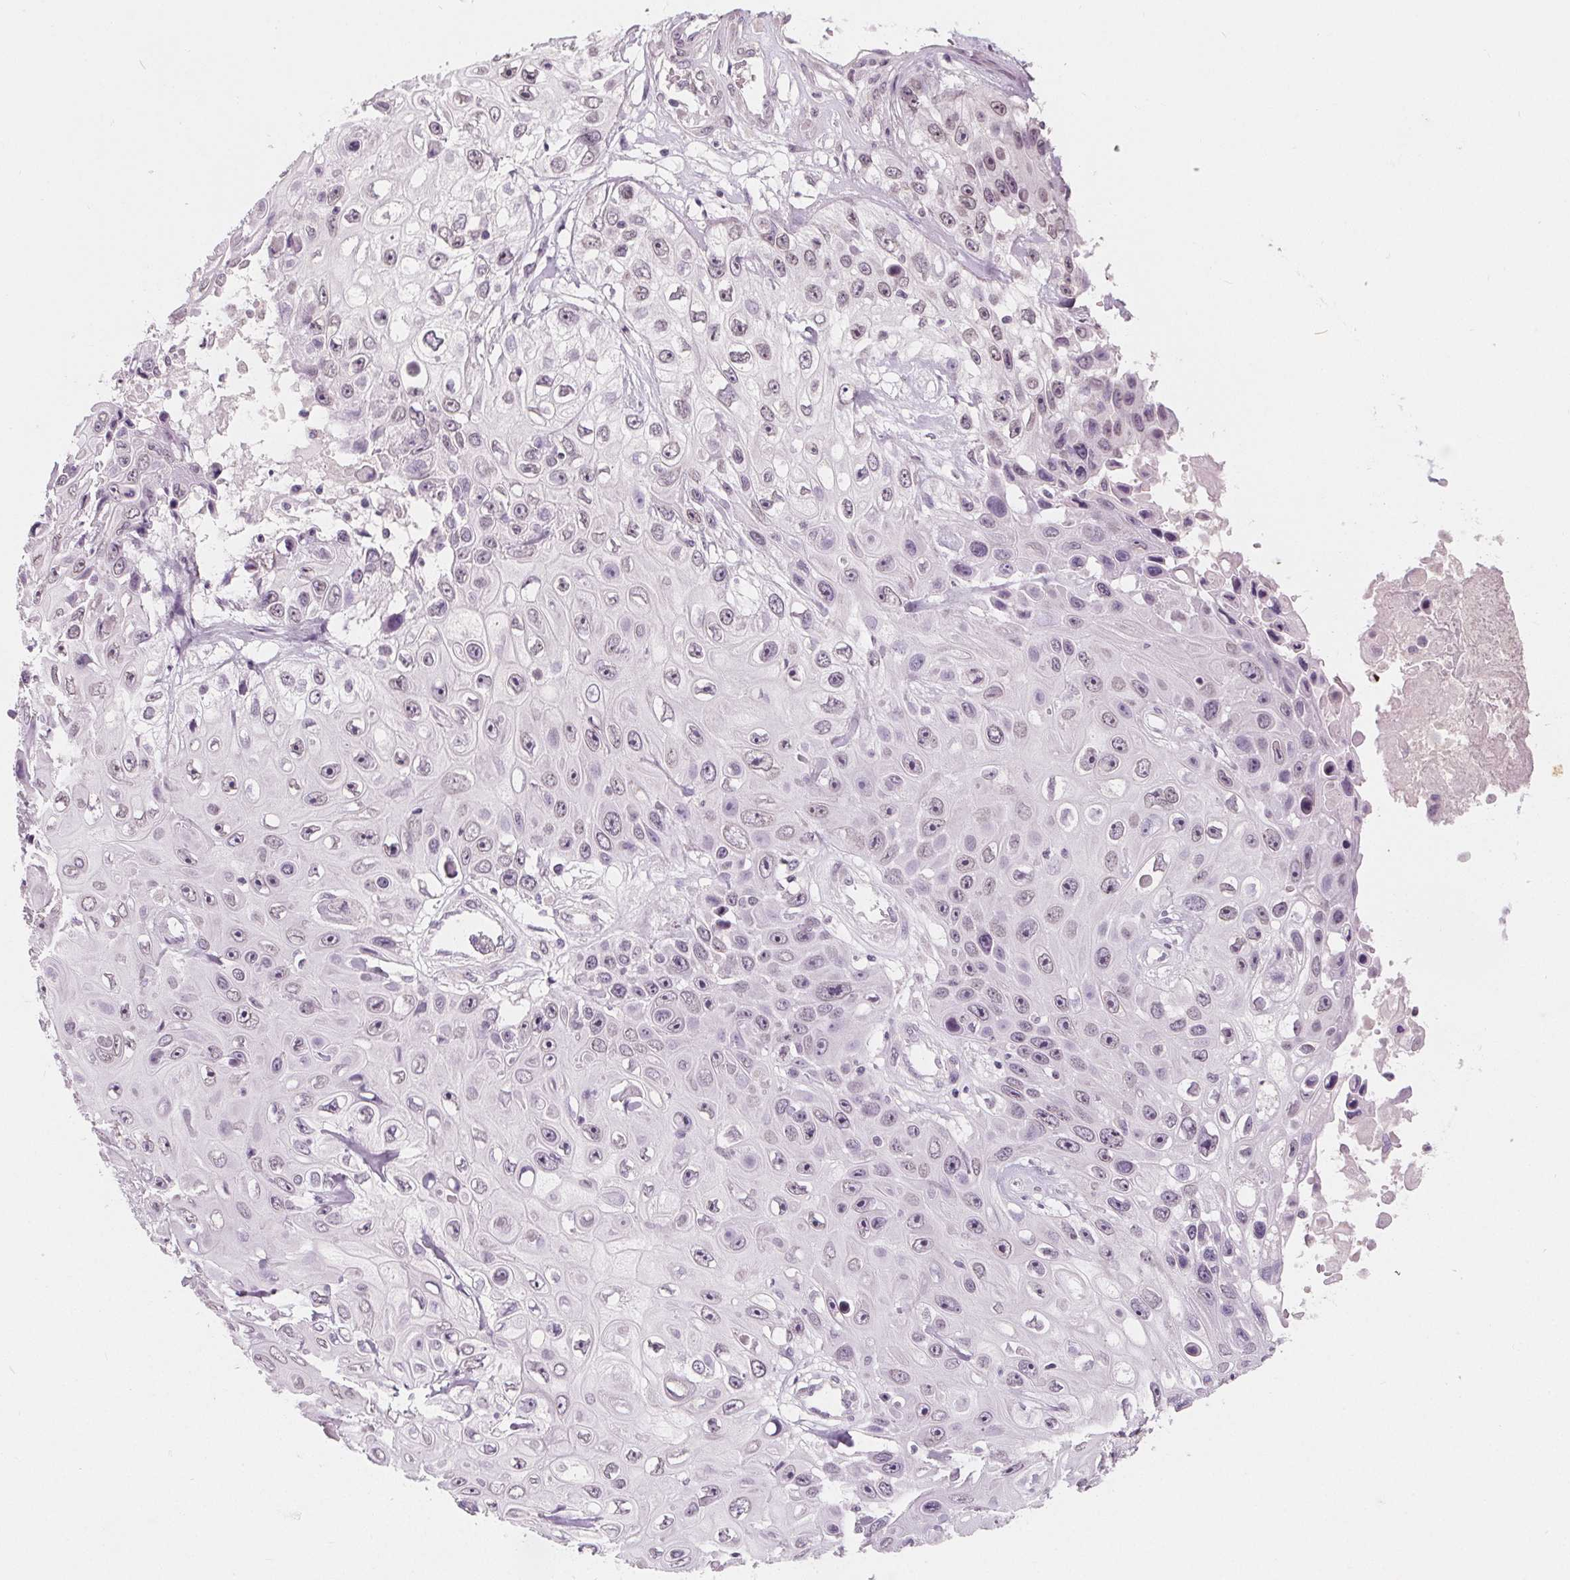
{"staining": {"intensity": "negative", "quantity": "none", "location": "none"}, "tissue": "skin cancer", "cell_type": "Tumor cells", "image_type": "cancer", "snomed": [{"axis": "morphology", "description": "Squamous cell carcinoma, NOS"}, {"axis": "topography", "description": "Skin"}], "caption": "The micrograph displays no significant expression in tumor cells of squamous cell carcinoma (skin).", "gene": "DBX2", "patient": {"sex": "male", "age": 82}}